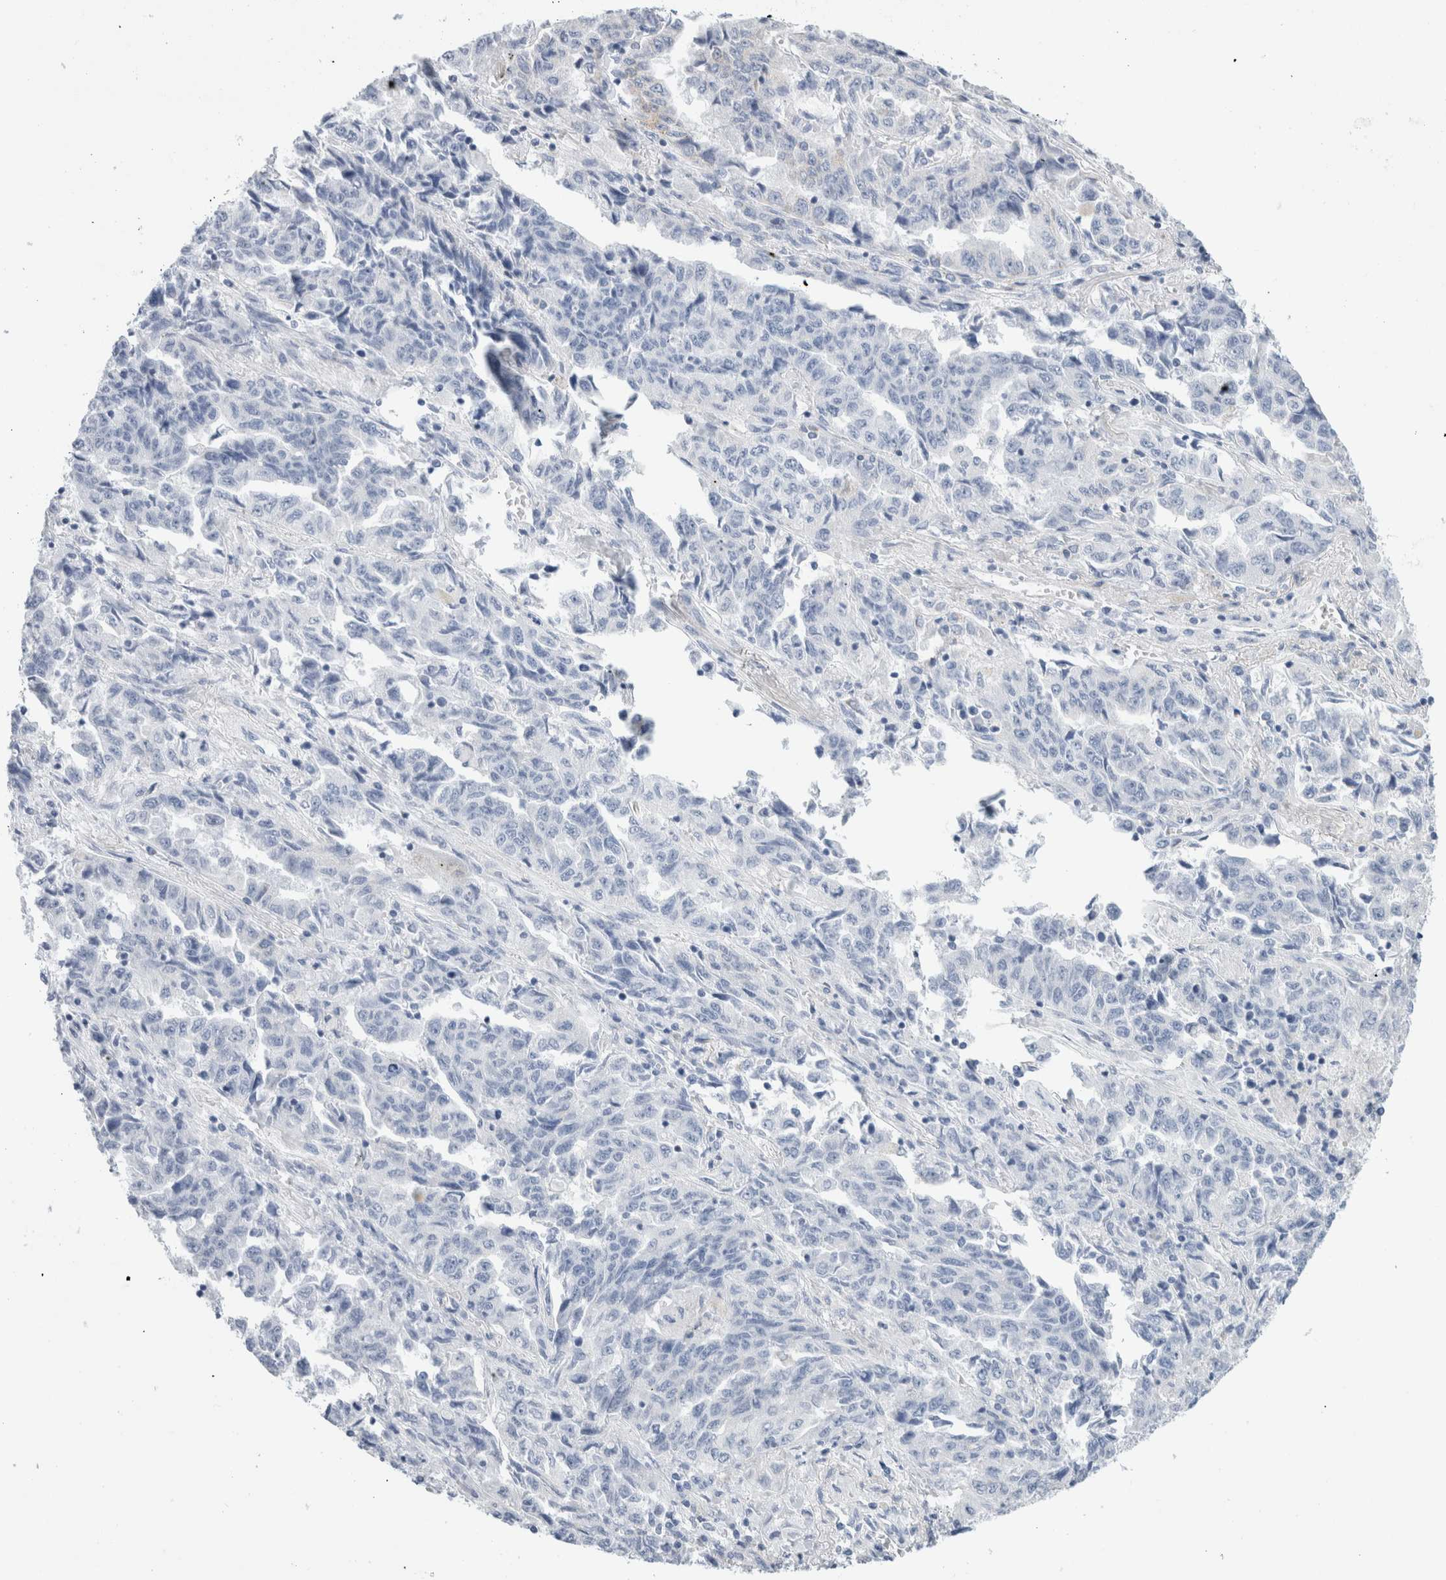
{"staining": {"intensity": "negative", "quantity": "none", "location": "none"}, "tissue": "lung cancer", "cell_type": "Tumor cells", "image_type": "cancer", "snomed": [{"axis": "morphology", "description": "Adenocarcinoma, NOS"}, {"axis": "topography", "description": "Lung"}], "caption": "Adenocarcinoma (lung) stained for a protein using IHC exhibits no expression tumor cells.", "gene": "ECHDC2", "patient": {"sex": "female", "age": 51}}